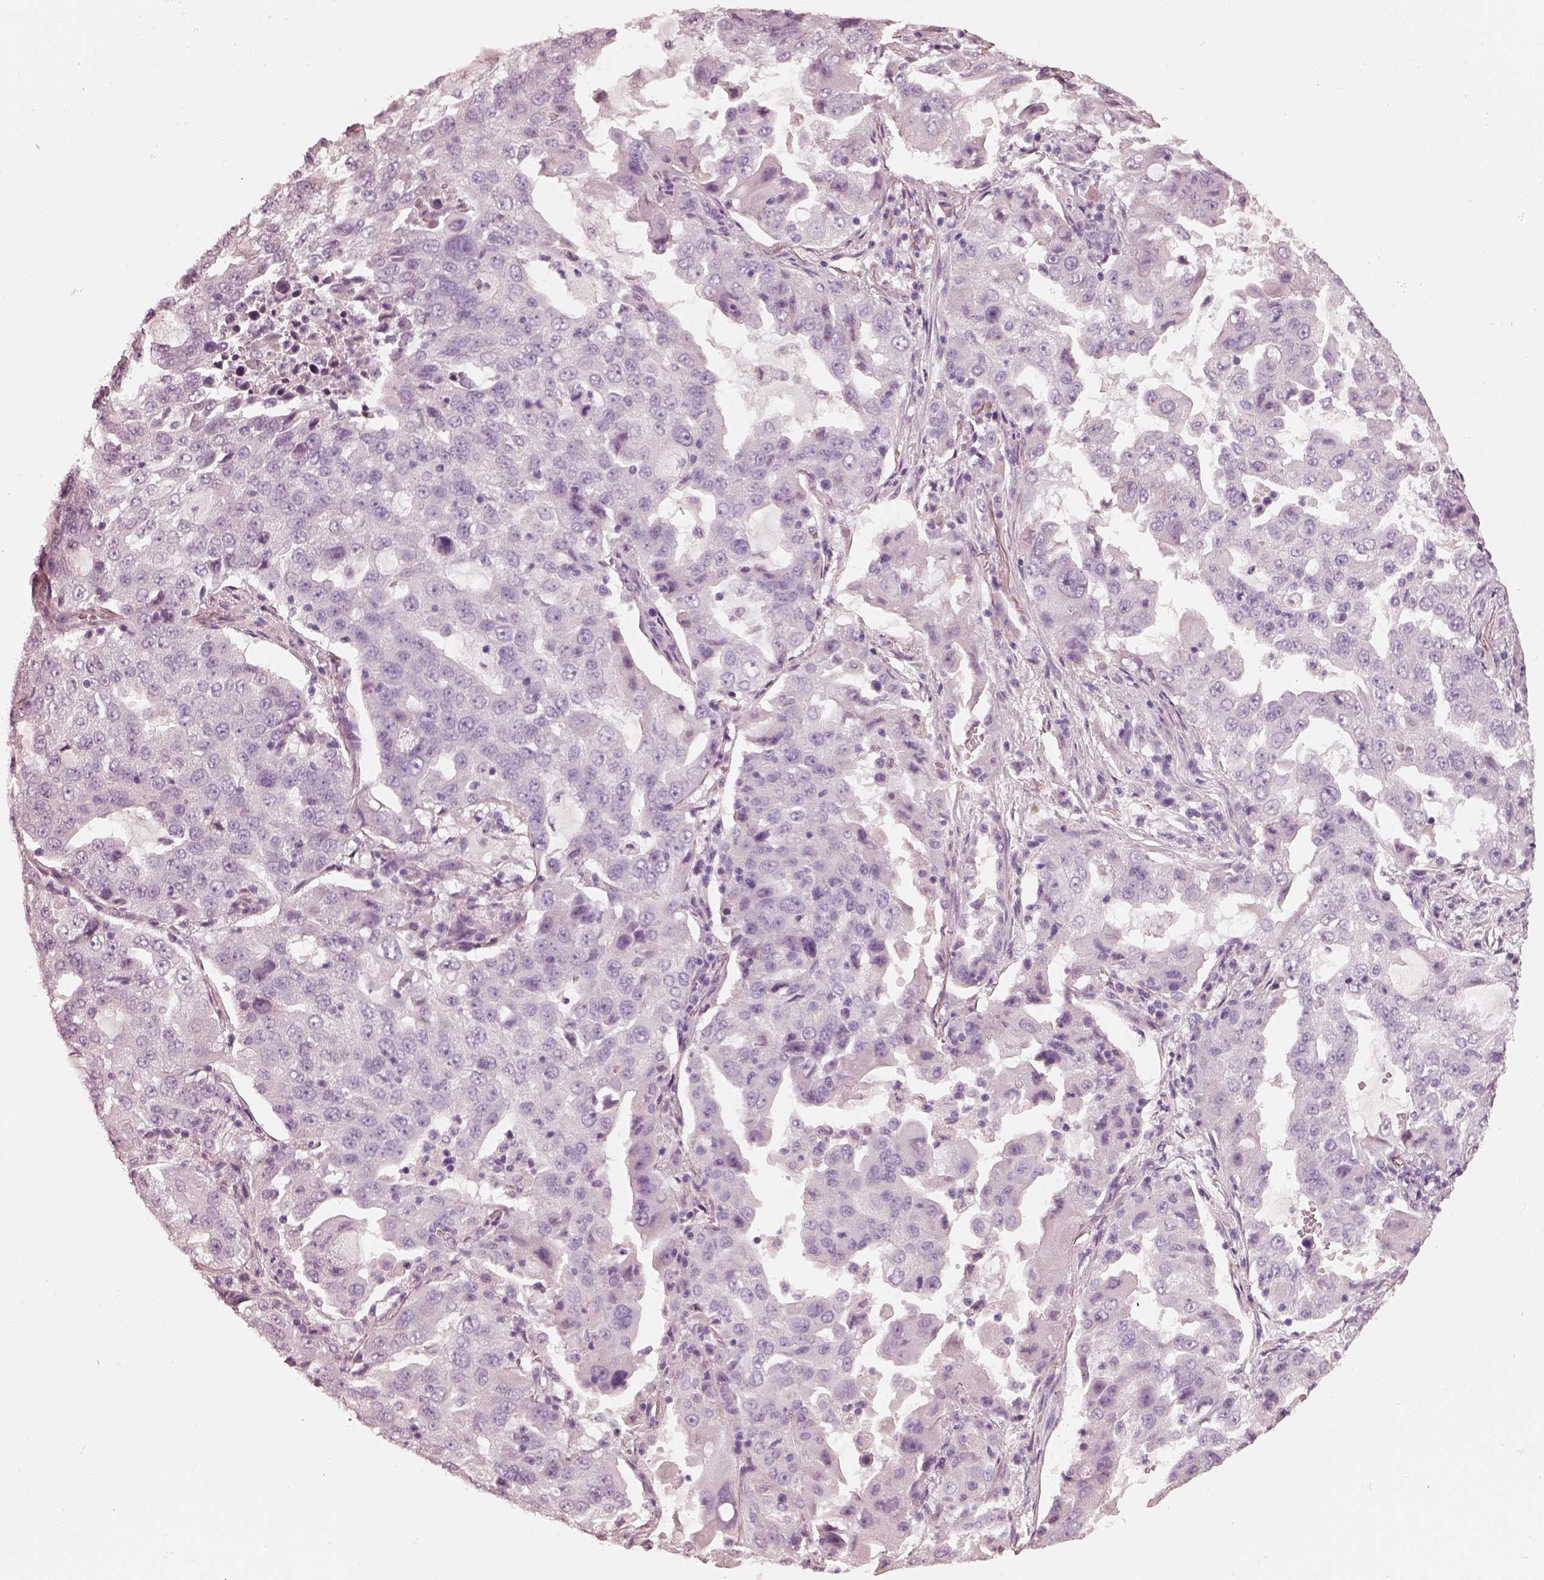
{"staining": {"intensity": "negative", "quantity": "none", "location": "none"}, "tissue": "lung cancer", "cell_type": "Tumor cells", "image_type": "cancer", "snomed": [{"axis": "morphology", "description": "Adenocarcinoma, NOS"}, {"axis": "topography", "description": "Lung"}], "caption": "A high-resolution micrograph shows immunohistochemistry (IHC) staining of adenocarcinoma (lung), which exhibits no significant expression in tumor cells.", "gene": "RS1", "patient": {"sex": "female", "age": 61}}